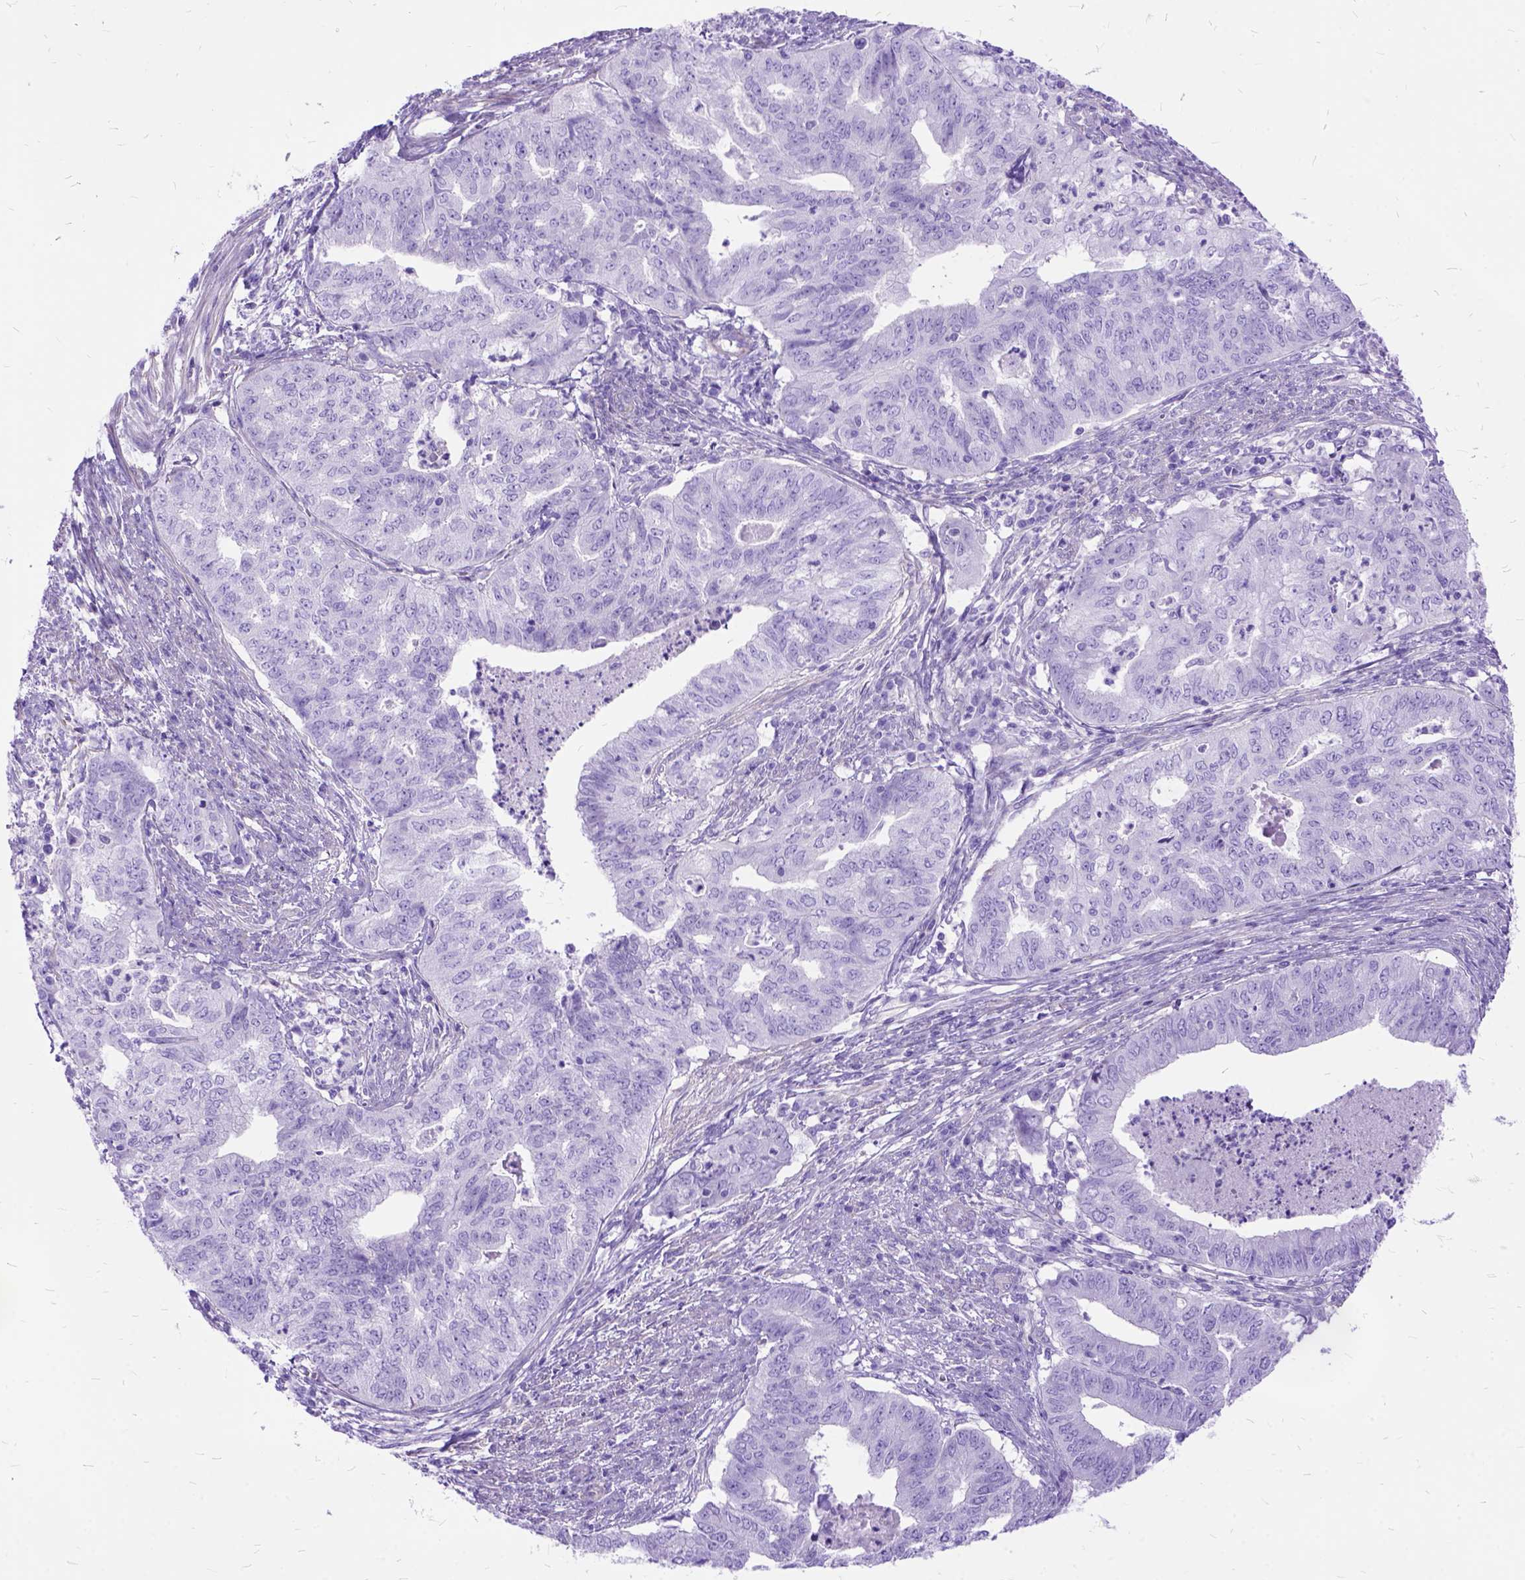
{"staining": {"intensity": "negative", "quantity": "none", "location": "none"}, "tissue": "endometrial cancer", "cell_type": "Tumor cells", "image_type": "cancer", "snomed": [{"axis": "morphology", "description": "Adenocarcinoma, NOS"}, {"axis": "topography", "description": "Endometrium"}], "caption": "Immunohistochemistry (IHC) micrograph of neoplastic tissue: human endometrial cancer stained with DAB displays no significant protein positivity in tumor cells.", "gene": "ARL9", "patient": {"sex": "female", "age": 79}}